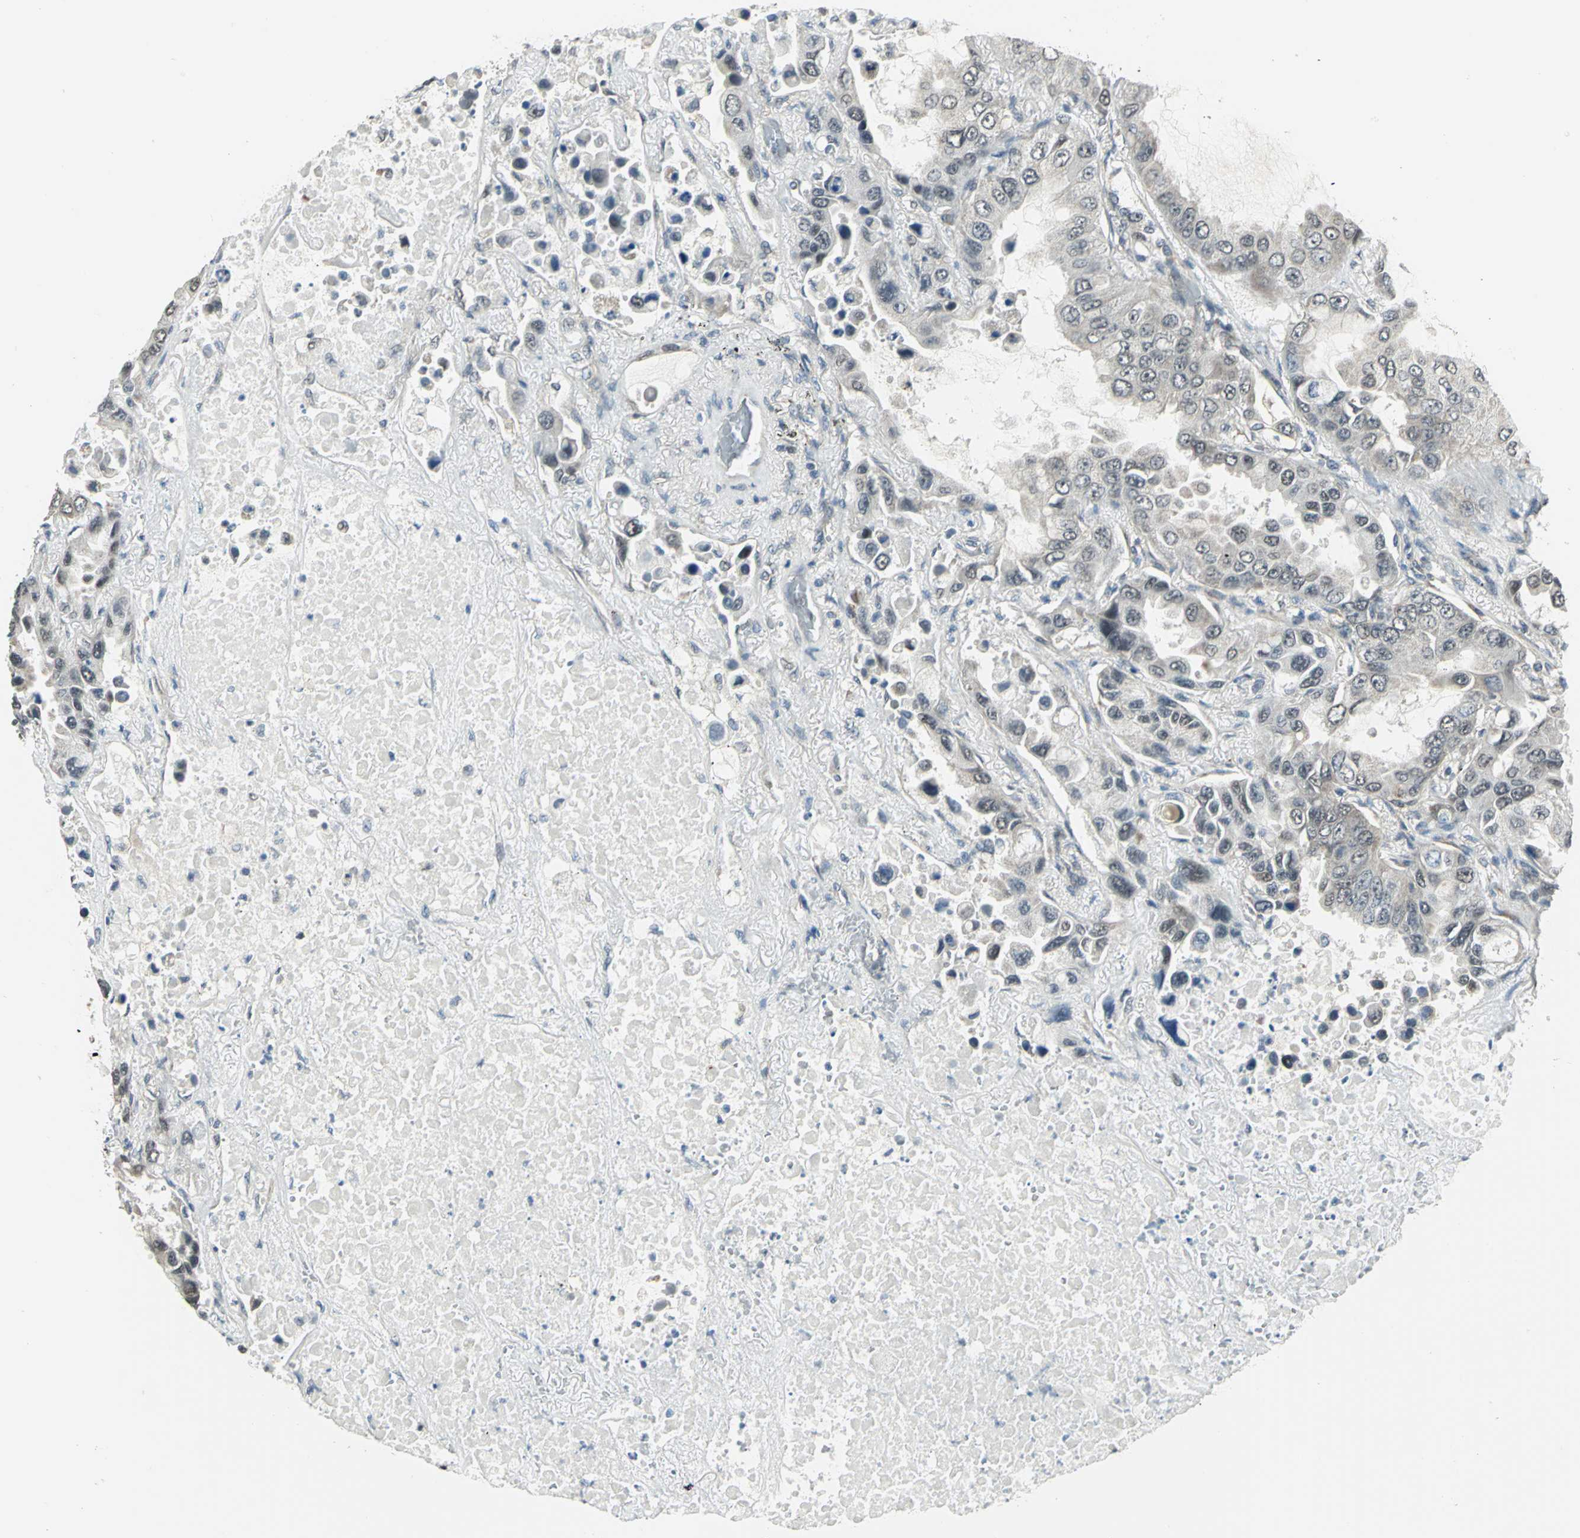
{"staining": {"intensity": "negative", "quantity": "none", "location": "none"}, "tissue": "lung cancer", "cell_type": "Tumor cells", "image_type": "cancer", "snomed": [{"axis": "morphology", "description": "Adenocarcinoma, NOS"}, {"axis": "topography", "description": "Lung"}], "caption": "Immunohistochemistry image of lung cancer stained for a protein (brown), which reveals no expression in tumor cells.", "gene": "PLAGL2", "patient": {"sex": "male", "age": 64}}